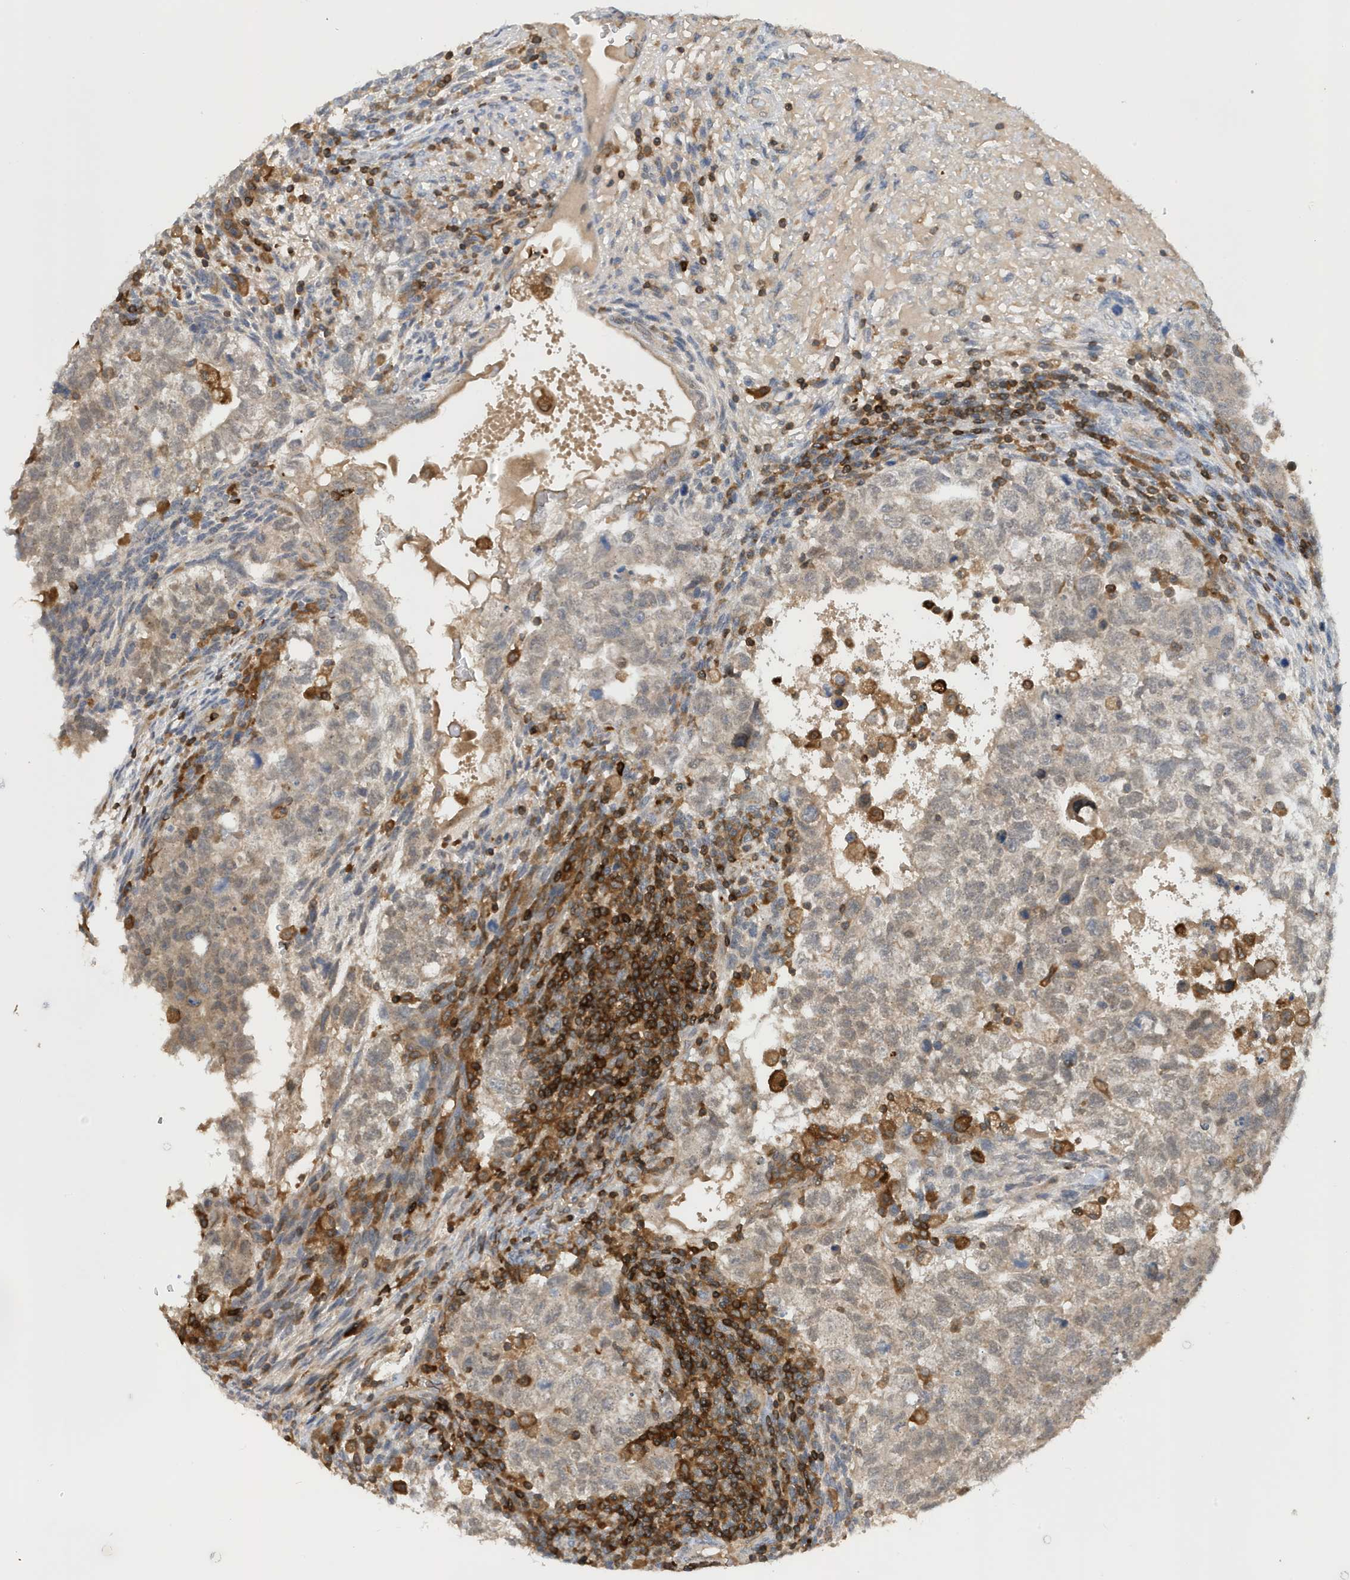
{"staining": {"intensity": "negative", "quantity": "none", "location": "none"}, "tissue": "testis cancer", "cell_type": "Tumor cells", "image_type": "cancer", "snomed": [{"axis": "morphology", "description": "Carcinoma, Embryonal, NOS"}, {"axis": "topography", "description": "Testis"}], "caption": "DAB (3,3'-diaminobenzidine) immunohistochemical staining of testis embryonal carcinoma demonstrates no significant positivity in tumor cells. The staining is performed using DAB brown chromogen with nuclei counter-stained in using hematoxylin.", "gene": "NSUN3", "patient": {"sex": "male", "age": 36}}